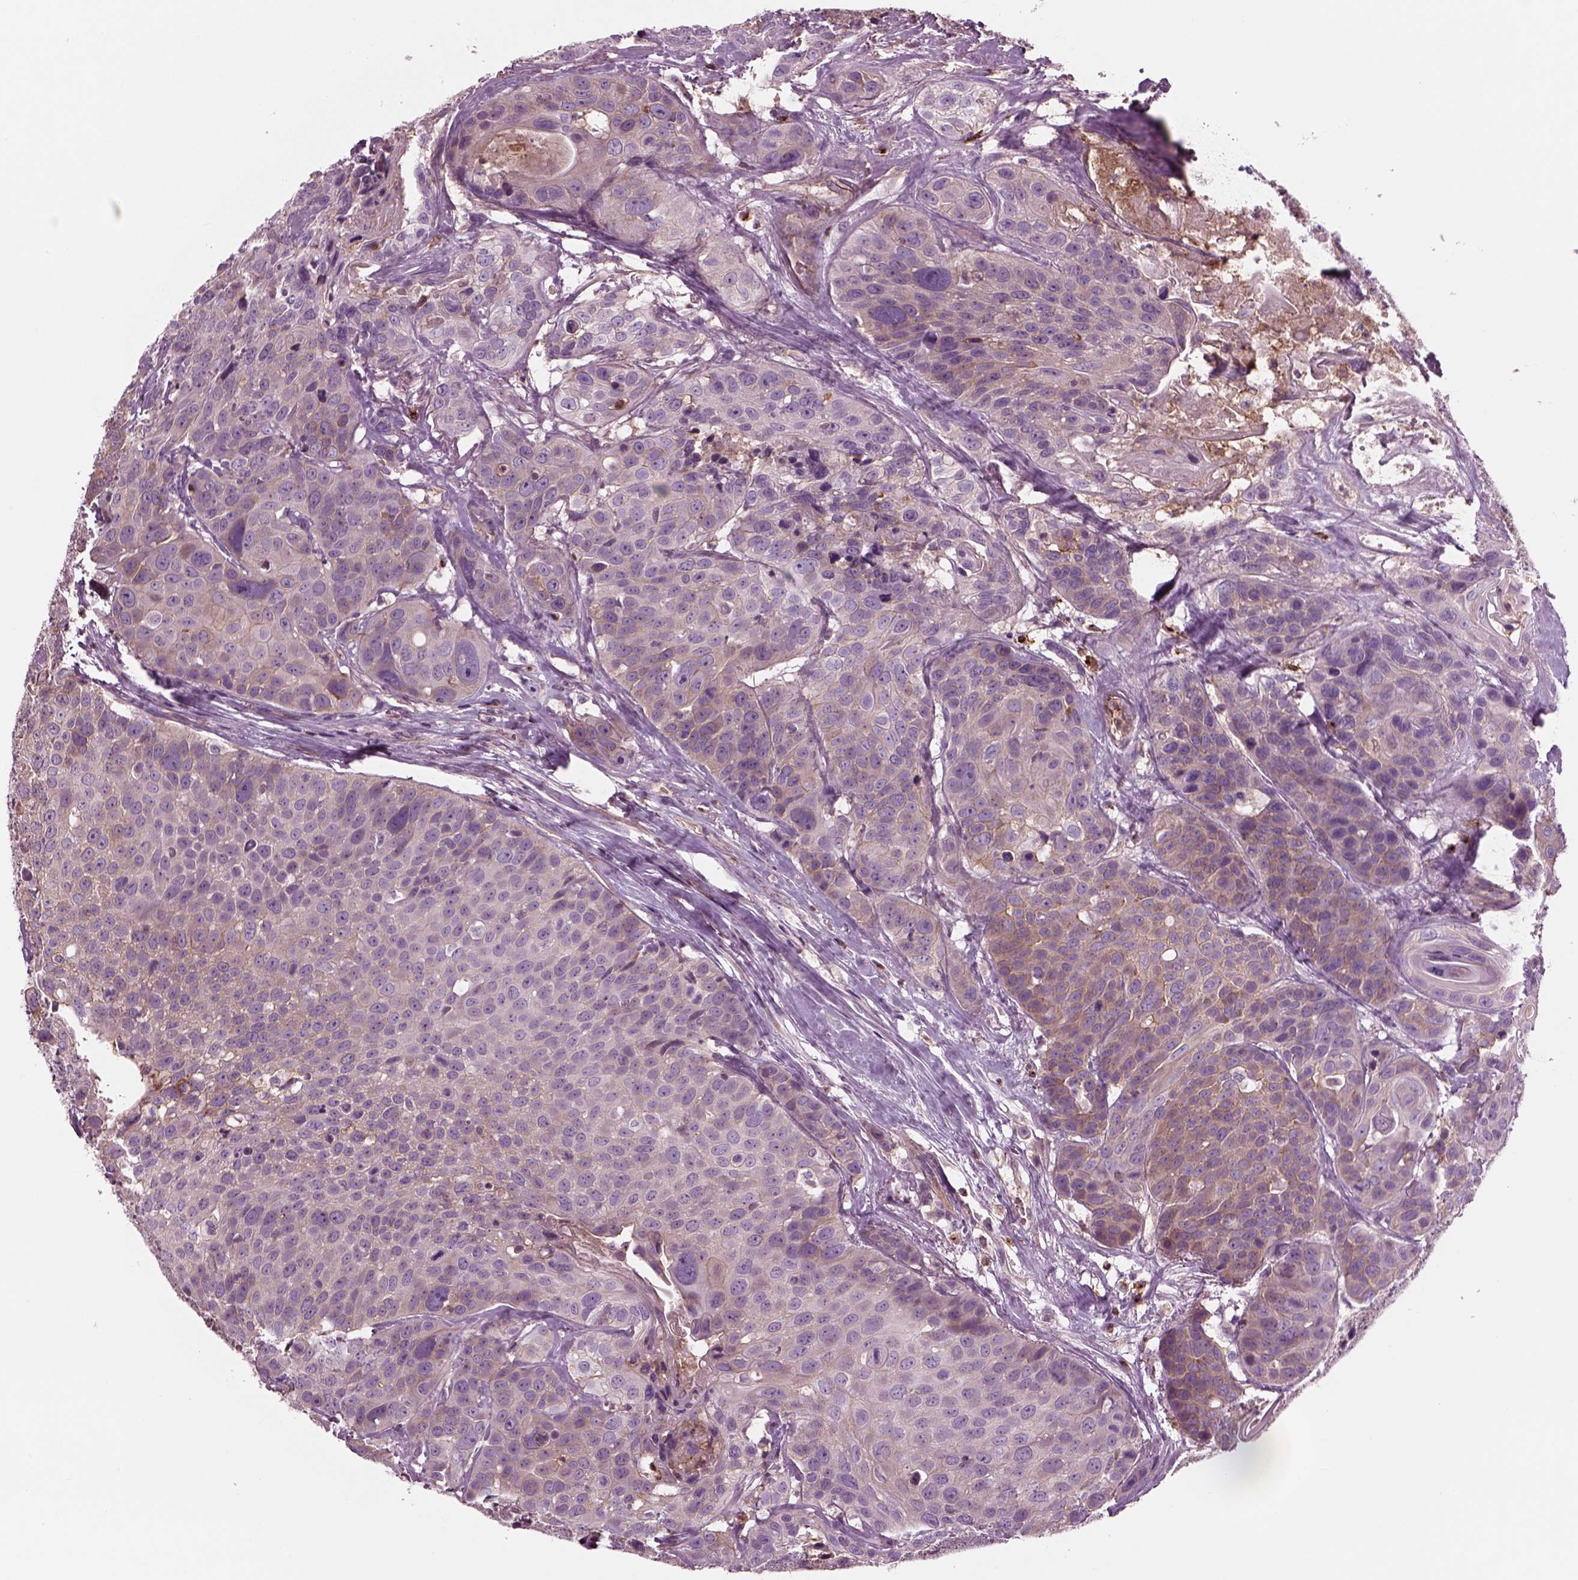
{"staining": {"intensity": "weak", "quantity": ">75%", "location": "cytoplasmic/membranous"}, "tissue": "head and neck cancer", "cell_type": "Tumor cells", "image_type": "cancer", "snomed": [{"axis": "morphology", "description": "Squamous cell carcinoma, NOS"}, {"axis": "topography", "description": "Oral tissue"}, {"axis": "topography", "description": "Head-Neck"}], "caption": "Immunohistochemical staining of human squamous cell carcinoma (head and neck) reveals weak cytoplasmic/membranous protein staining in approximately >75% of tumor cells. (brown staining indicates protein expression, while blue staining denotes nuclei).", "gene": "SLC2A3", "patient": {"sex": "male", "age": 56}}